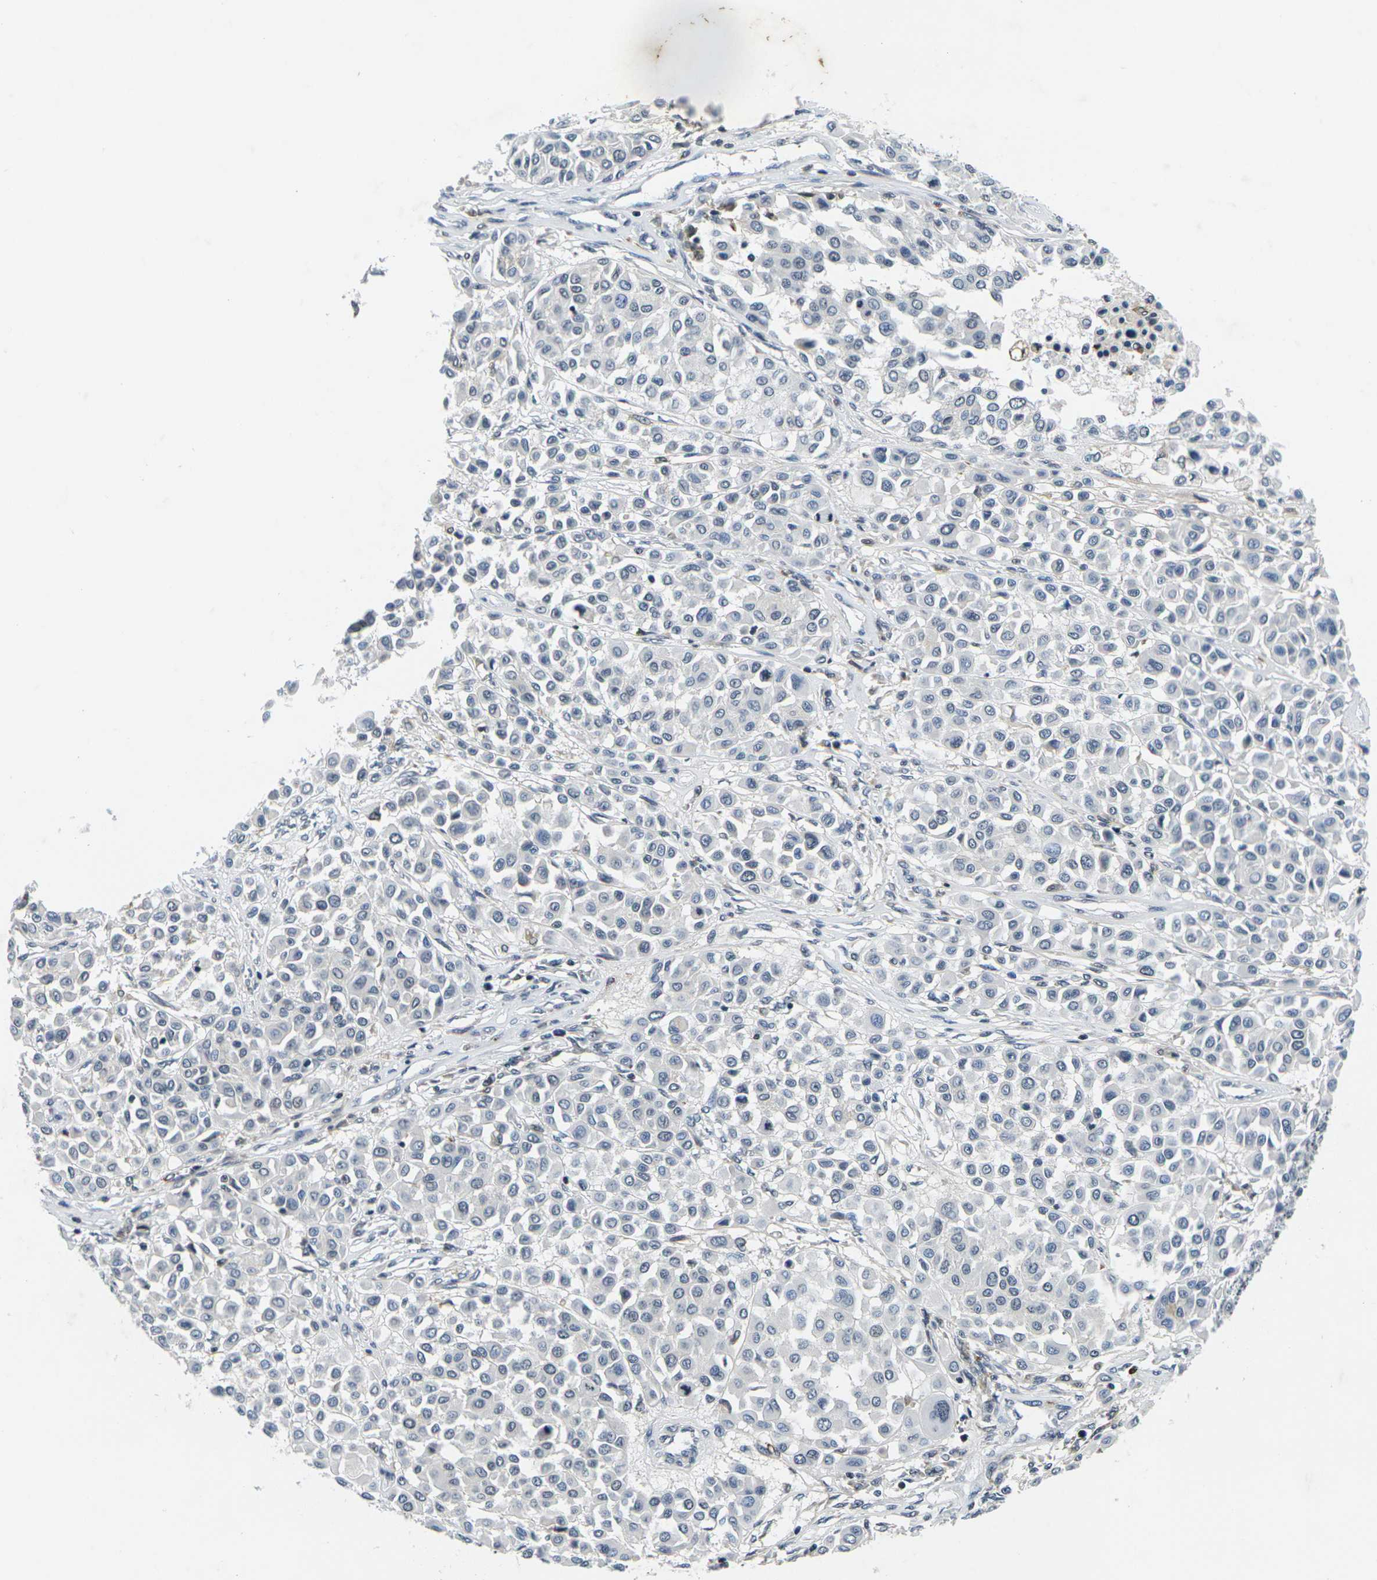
{"staining": {"intensity": "negative", "quantity": "none", "location": "none"}, "tissue": "melanoma", "cell_type": "Tumor cells", "image_type": "cancer", "snomed": [{"axis": "morphology", "description": "Malignant melanoma, Metastatic site"}, {"axis": "topography", "description": "Soft tissue"}], "caption": "Melanoma stained for a protein using immunohistochemistry demonstrates no expression tumor cells.", "gene": "C1QC", "patient": {"sex": "male", "age": 41}}